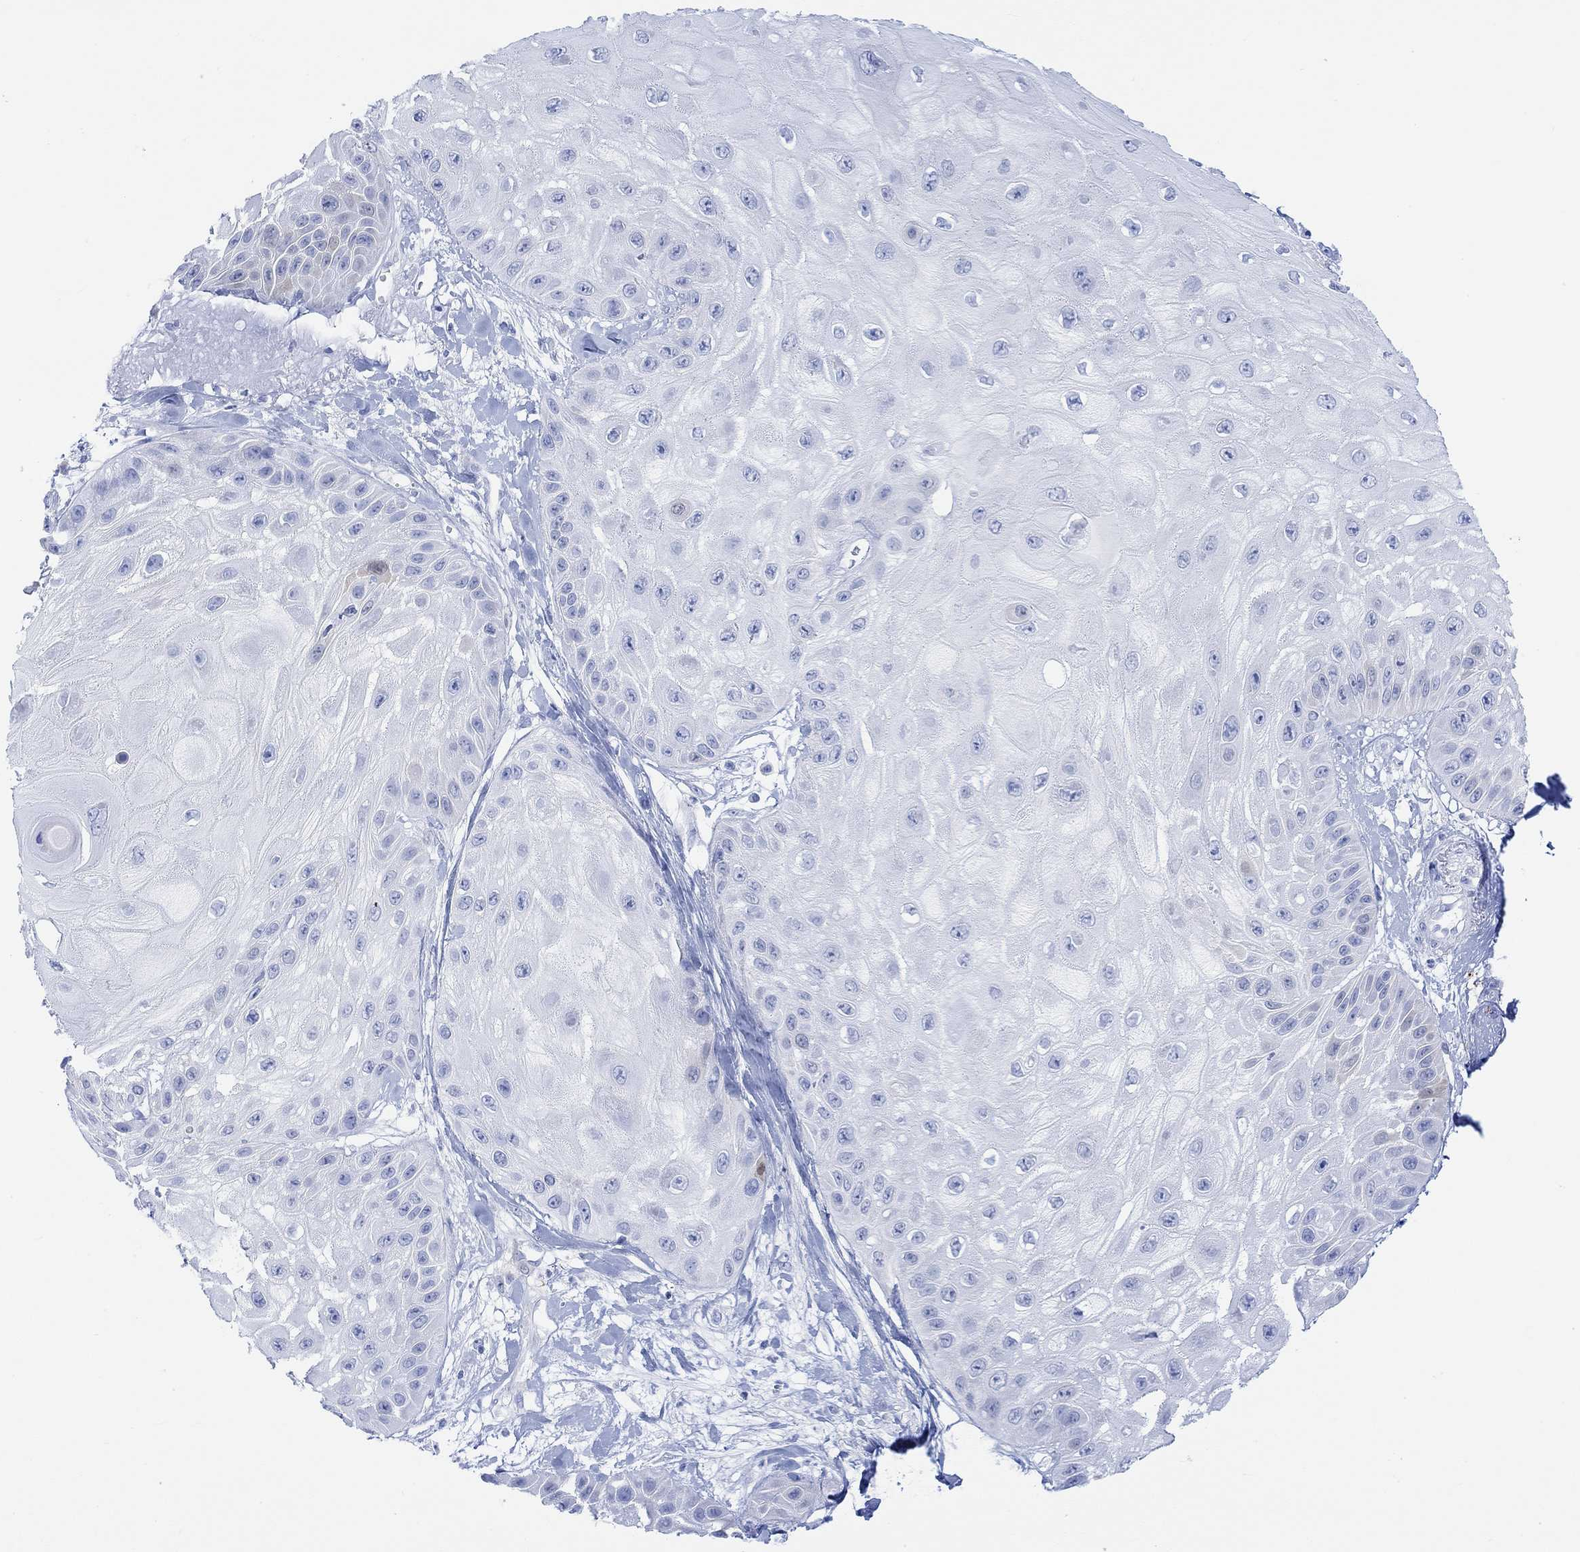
{"staining": {"intensity": "negative", "quantity": "none", "location": "none"}, "tissue": "skin cancer", "cell_type": "Tumor cells", "image_type": "cancer", "snomed": [{"axis": "morphology", "description": "Normal tissue, NOS"}, {"axis": "morphology", "description": "Squamous cell carcinoma, NOS"}, {"axis": "topography", "description": "Skin"}], "caption": "DAB immunohistochemical staining of skin cancer displays no significant expression in tumor cells.", "gene": "TPPP3", "patient": {"sex": "male", "age": 79}}